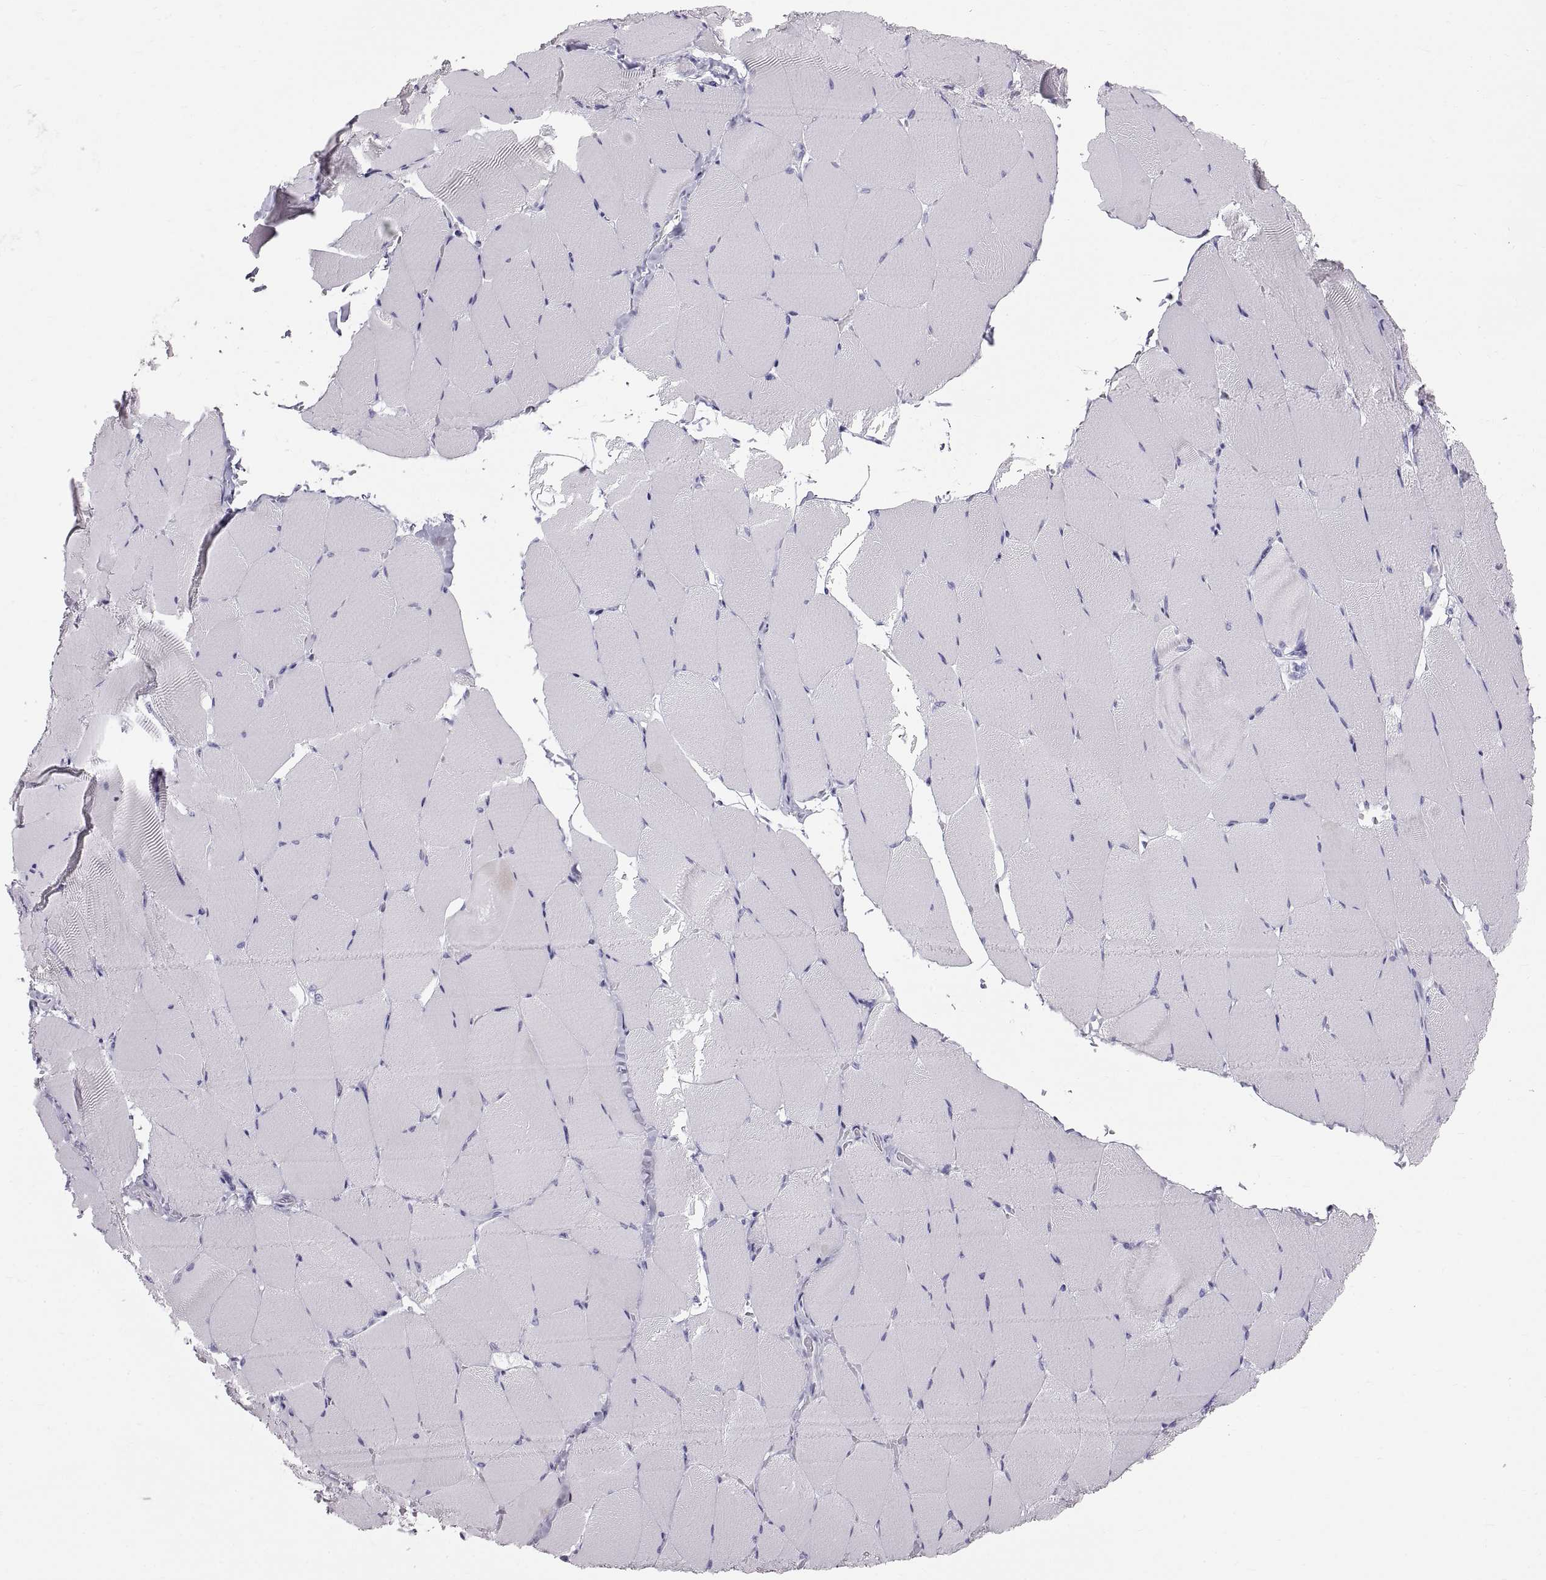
{"staining": {"intensity": "negative", "quantity": "none", "location": "none"}, "tissue": "skeletal muscle", "cell_type": "Myocytes", "image_type": "normal", "snomed": [{"axis": "morphology", "description": "Normal tissue, NOS"}, {"axis": "topography", "description": "Skeletal muscle"}], "caption": "IHC image of normal skeletal muscle: skeletal muscle stained with DAB (3,3'-diaminobenzidine) shows no significant protein positivity in myocytes. The staining is performed using DAB (3,3'-diaminobenzidine) brown chromogen with nuclei counter-stained in using hematoxylin.", "gene": "WFDC8", "patient": {"sex": "female", "age": 37}}